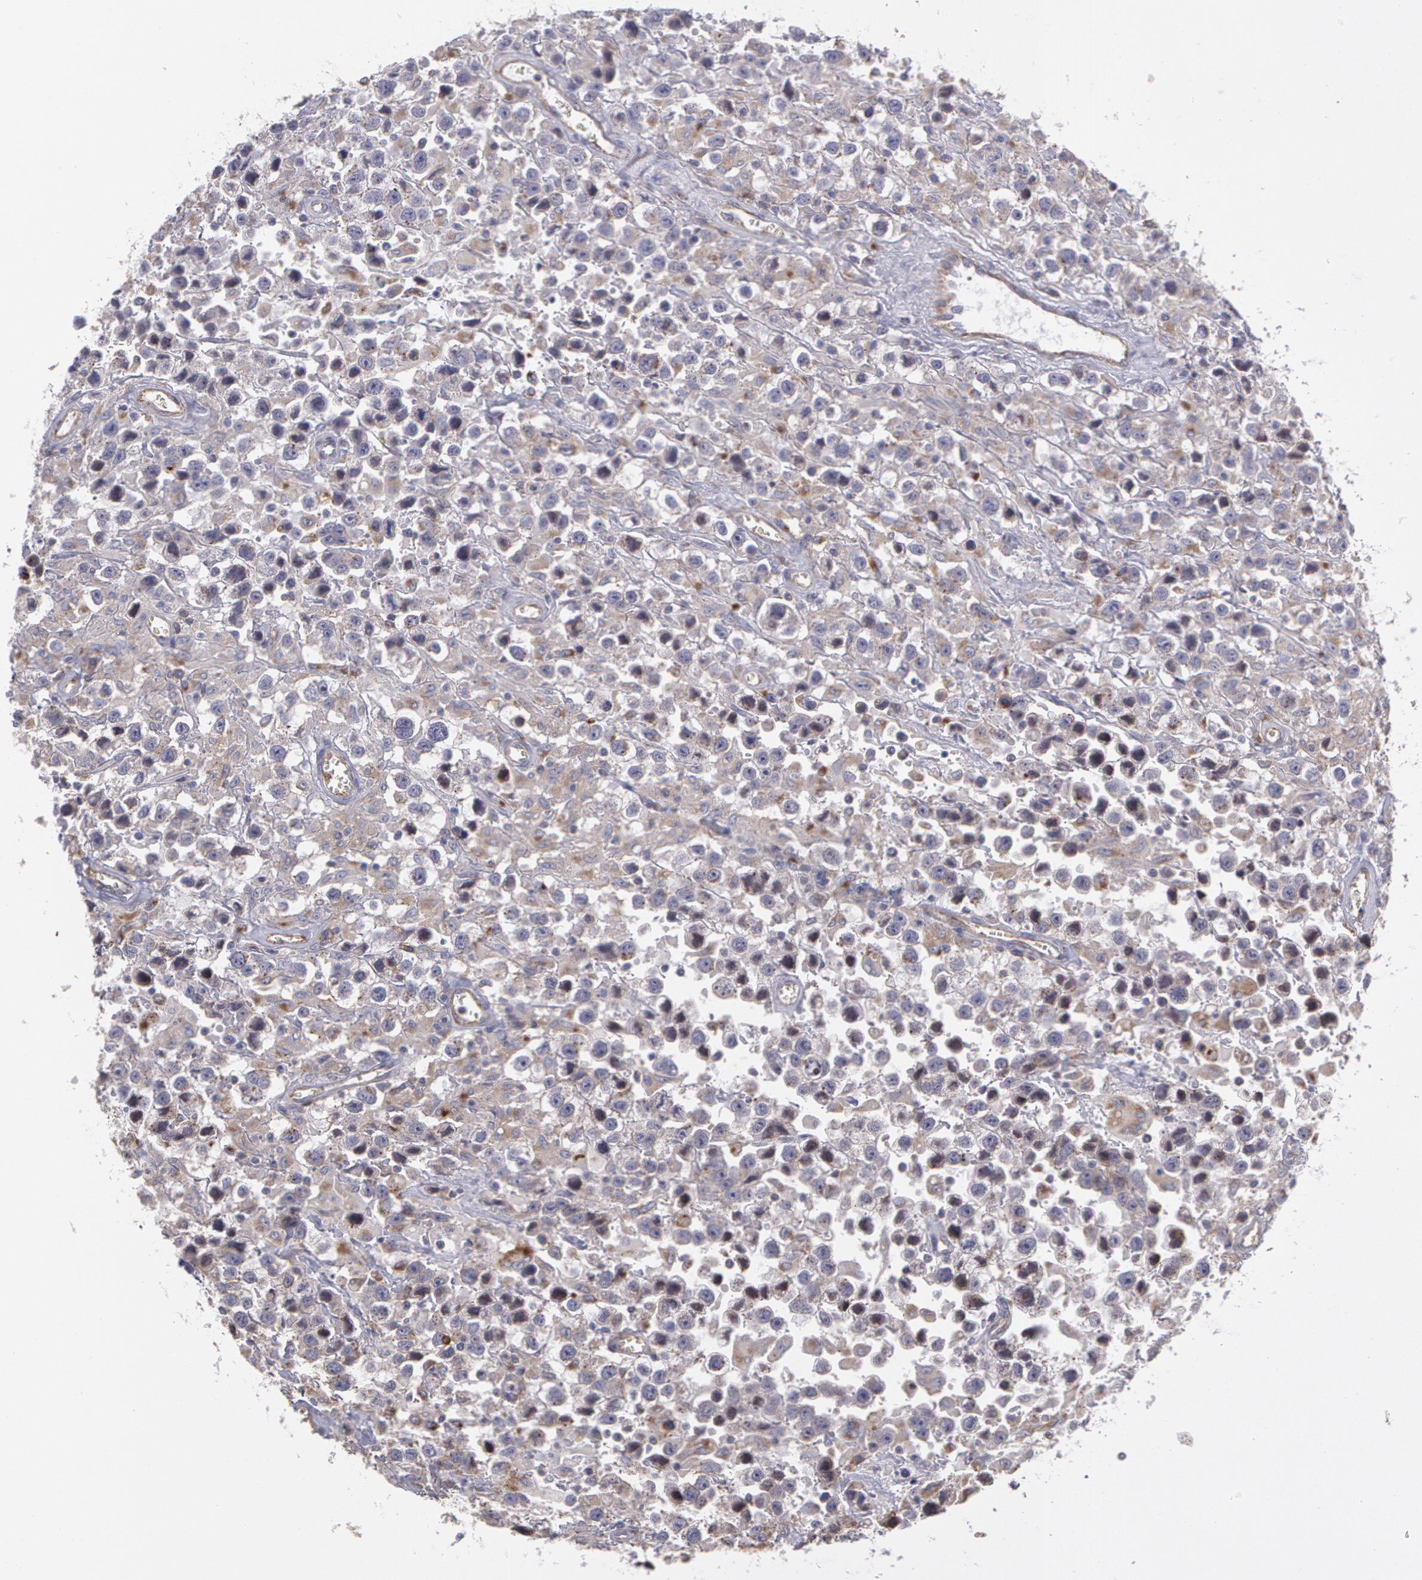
{"staining": {"intensity": "weak", "quantity": "25%-75%", "location": "cytoplasmic/membranous"}, "tissue": "testis cancer", "cell_type": "Tumor cells", "image_type": "cancer", "snomed": [{"axis": "morphology", "description": "Seminoma, NOS"}, {"axis": "topography", "description": "Testis"}], "caption": "The photomicrograph displays immunohistochemical staining of testis cancer (seminoma). There is weak cytoplasmic/membranous positivity is present in approximately 25%-75% of tumor cells. The staining was performed using DAB, with brown indicating positive protein expression. Nuclei are stained blue with hematoxylin.", "gene": "FLOT2", "patient": {"sex": "male", "age": 43}}